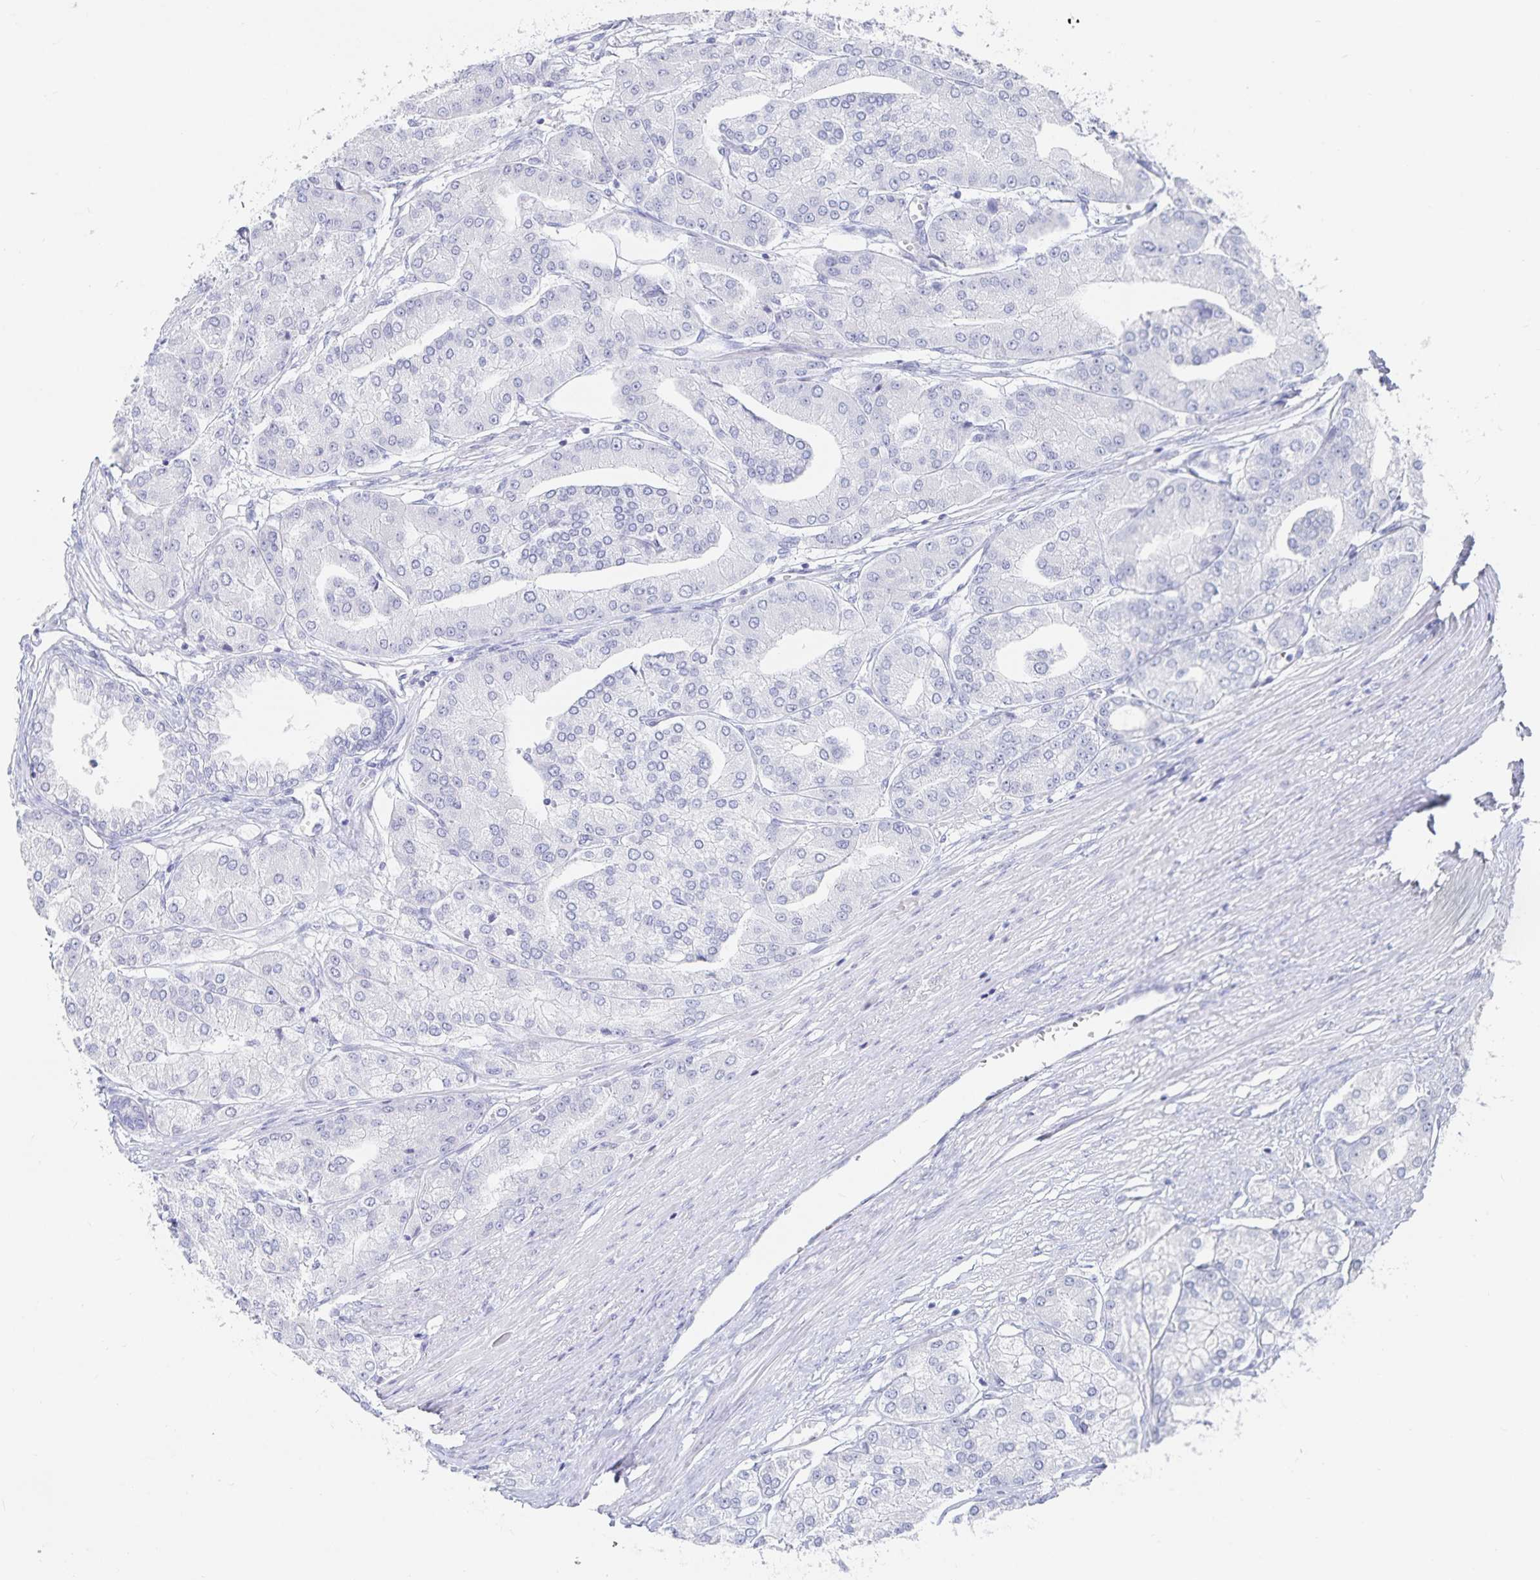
{"staining": {"intensity": "negative", "quantity": "none", "location": "none"}, "tissue": "prostate cancer", "cell_type": "Tumor cells", "image_type": "cancer", "snomed": [{"axis": "morphology", "description": "Adenocarcinoma, High grade"}, {"axis": "topography", "description": "Prostate"}], "caption": "This is an immunohistochemistry histopathology image of human prostate cancer (high-grade adenocarcinoma). There is no staining in tumor cells.", "gene": "SFTPA1", "patient": {"sex": "male", "age": 61}}